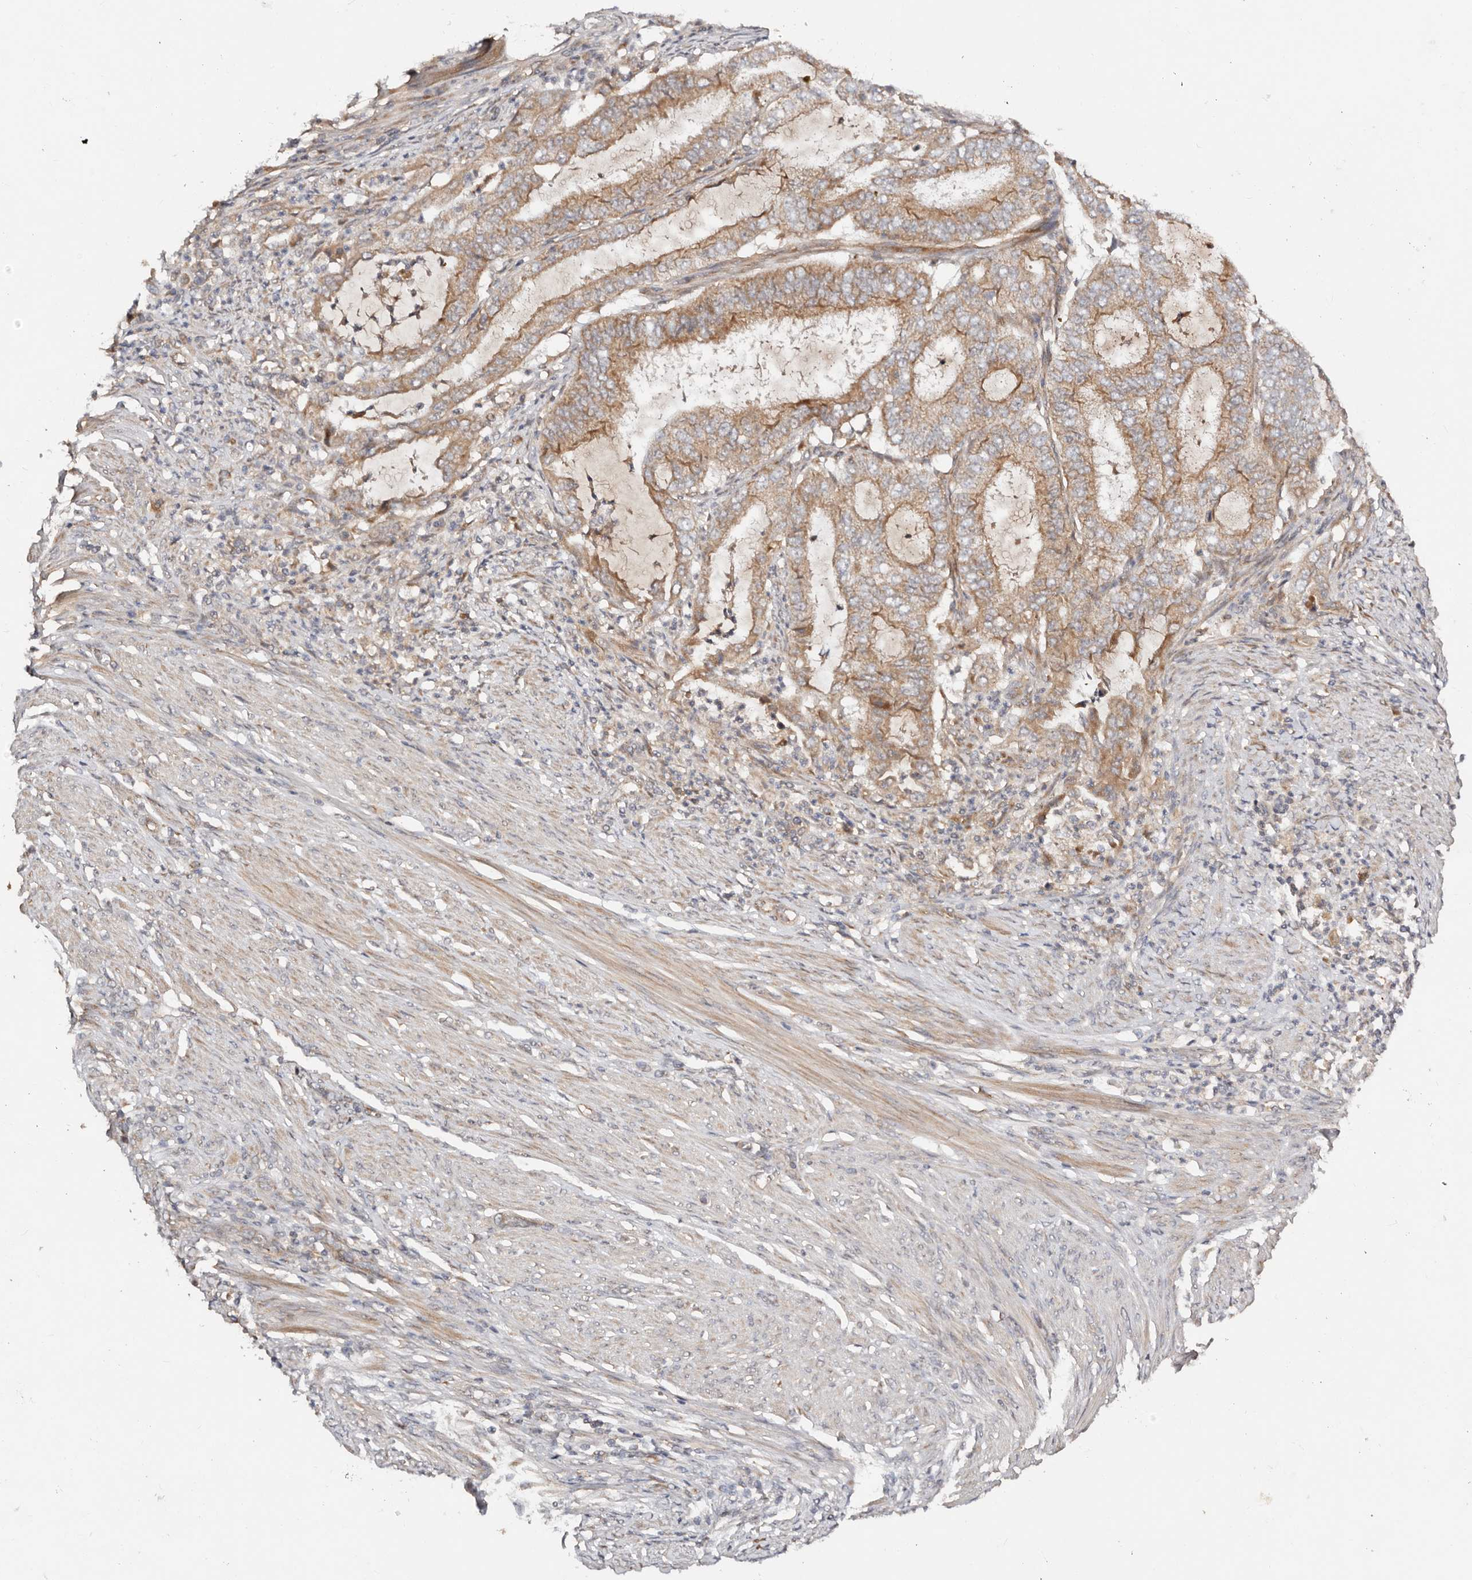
{"staining": {"intensity": "moderate", "quantity": ">75%", "location": "cytoplasmic/membranous"}, "tissue": "endometrial cancer", "cell_type": "Tumor cells", "image_type": "cancer", "snomed": [{"axis": "morphology", "description": "Adenocarcinoma, NOS"}, {"axis": "topography", "description": "Endometrium"}], "caption": "The micrograph displays a brown stain indicating the presence of a protein in the cytoplasmic/membranous of tumor cells in endometrial cancer.", "gene": "DENND11", "patient": {"sex": "female", "age": 51}}